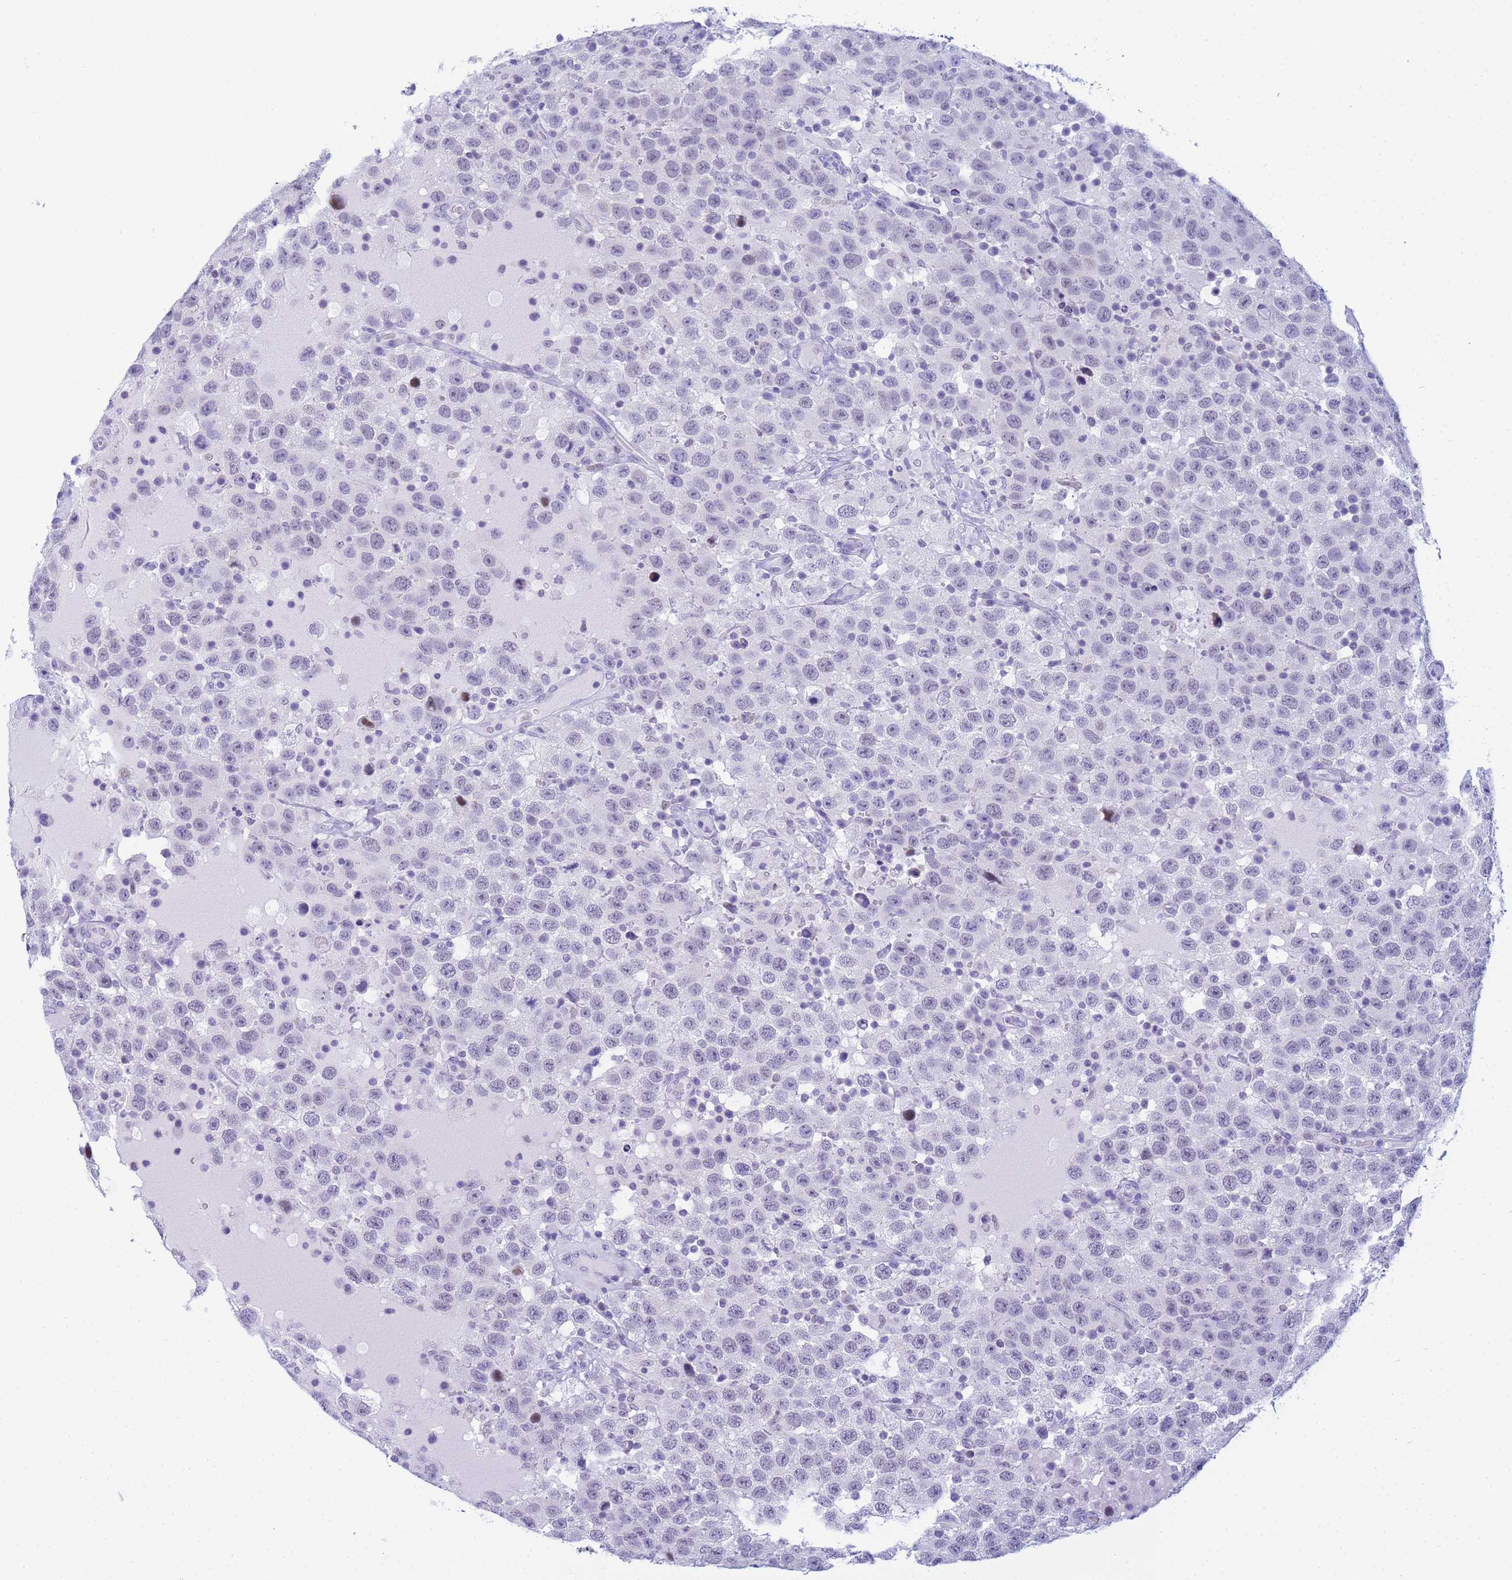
{"staining": {"intensity": "negative", "quantity": "none", "location": "none"}, "tissue": "testis cancer", "cell_type": "Tumor cells", "image_type": "cancer", "snomed": [{"axis": "morphology", "description": "Seminoma, NOS"}, {"axis": "topography", "description": "Testis"}], "caption": "High power microscopy photomicrograph of an immunohistochemistry (IHC) photomicrograph of testis cancer (seminoma), revealing no significant positivity in tumor cells.", "gene": "SNX20", "patient": {"sex": "male", "age": 41}}